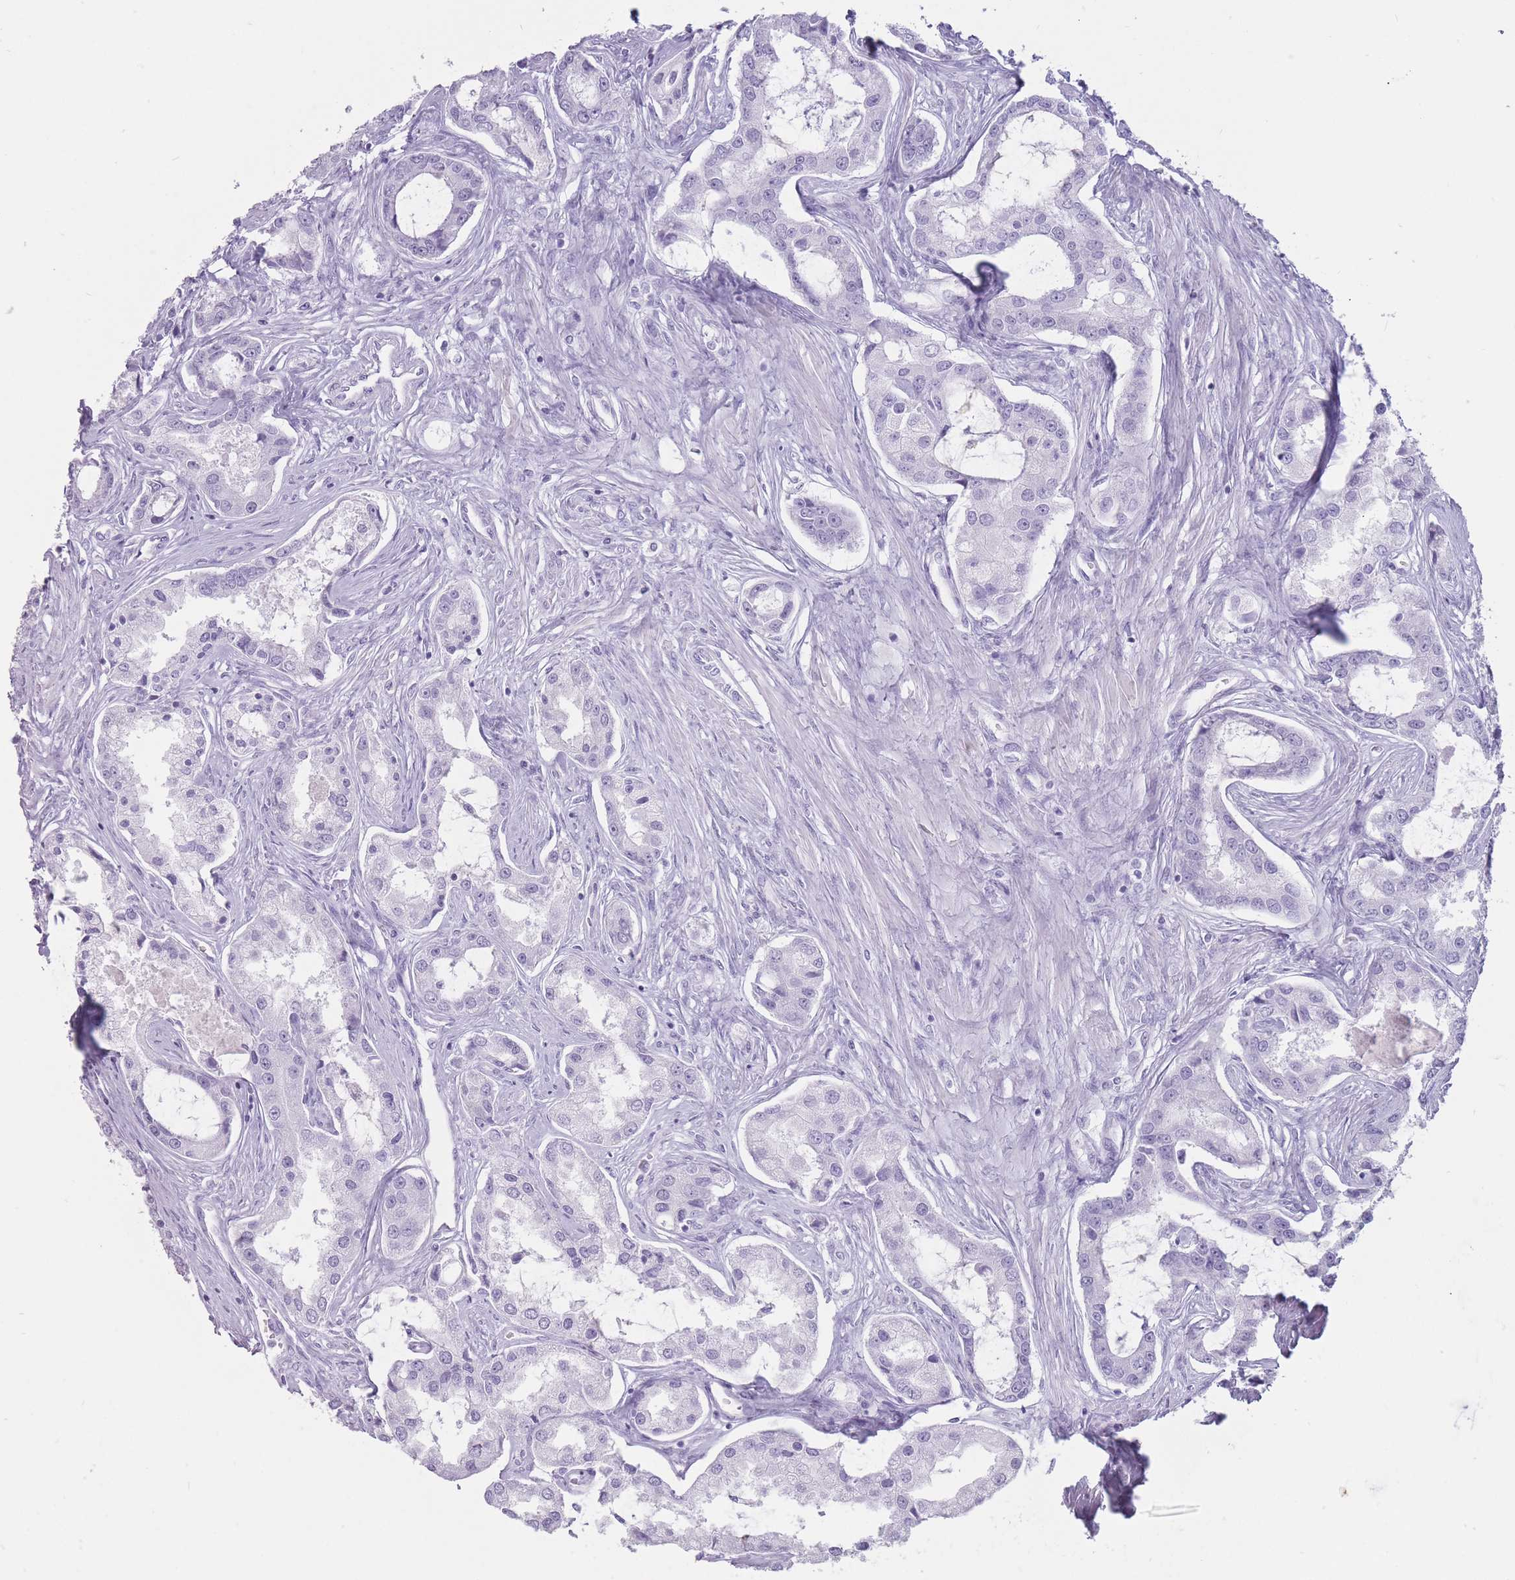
{"staining": {"intensity": "negative", "quantity": "none", "location": "none"}, "tissue": "prostate cancer", "cell_type": "Tumor cells", "image_type": "cancer", "snomed": [{"axis": "morphology", "description": "Adenocarcinoma, Low grade"}, {"axis": "topography", "description": "Prostate"}], "caption": "DAB (3,3'-diaminobenzidine) immunohistochemical staining of human prostate cancer exhibits no significant positivity in tumor cells. (DAB (3,3'-diaminobenzidine) IHC visualized using brightfield microscopy, high magnification).", "gene": "PNMA3", "patient": {"sex": "male", "age": 68}}